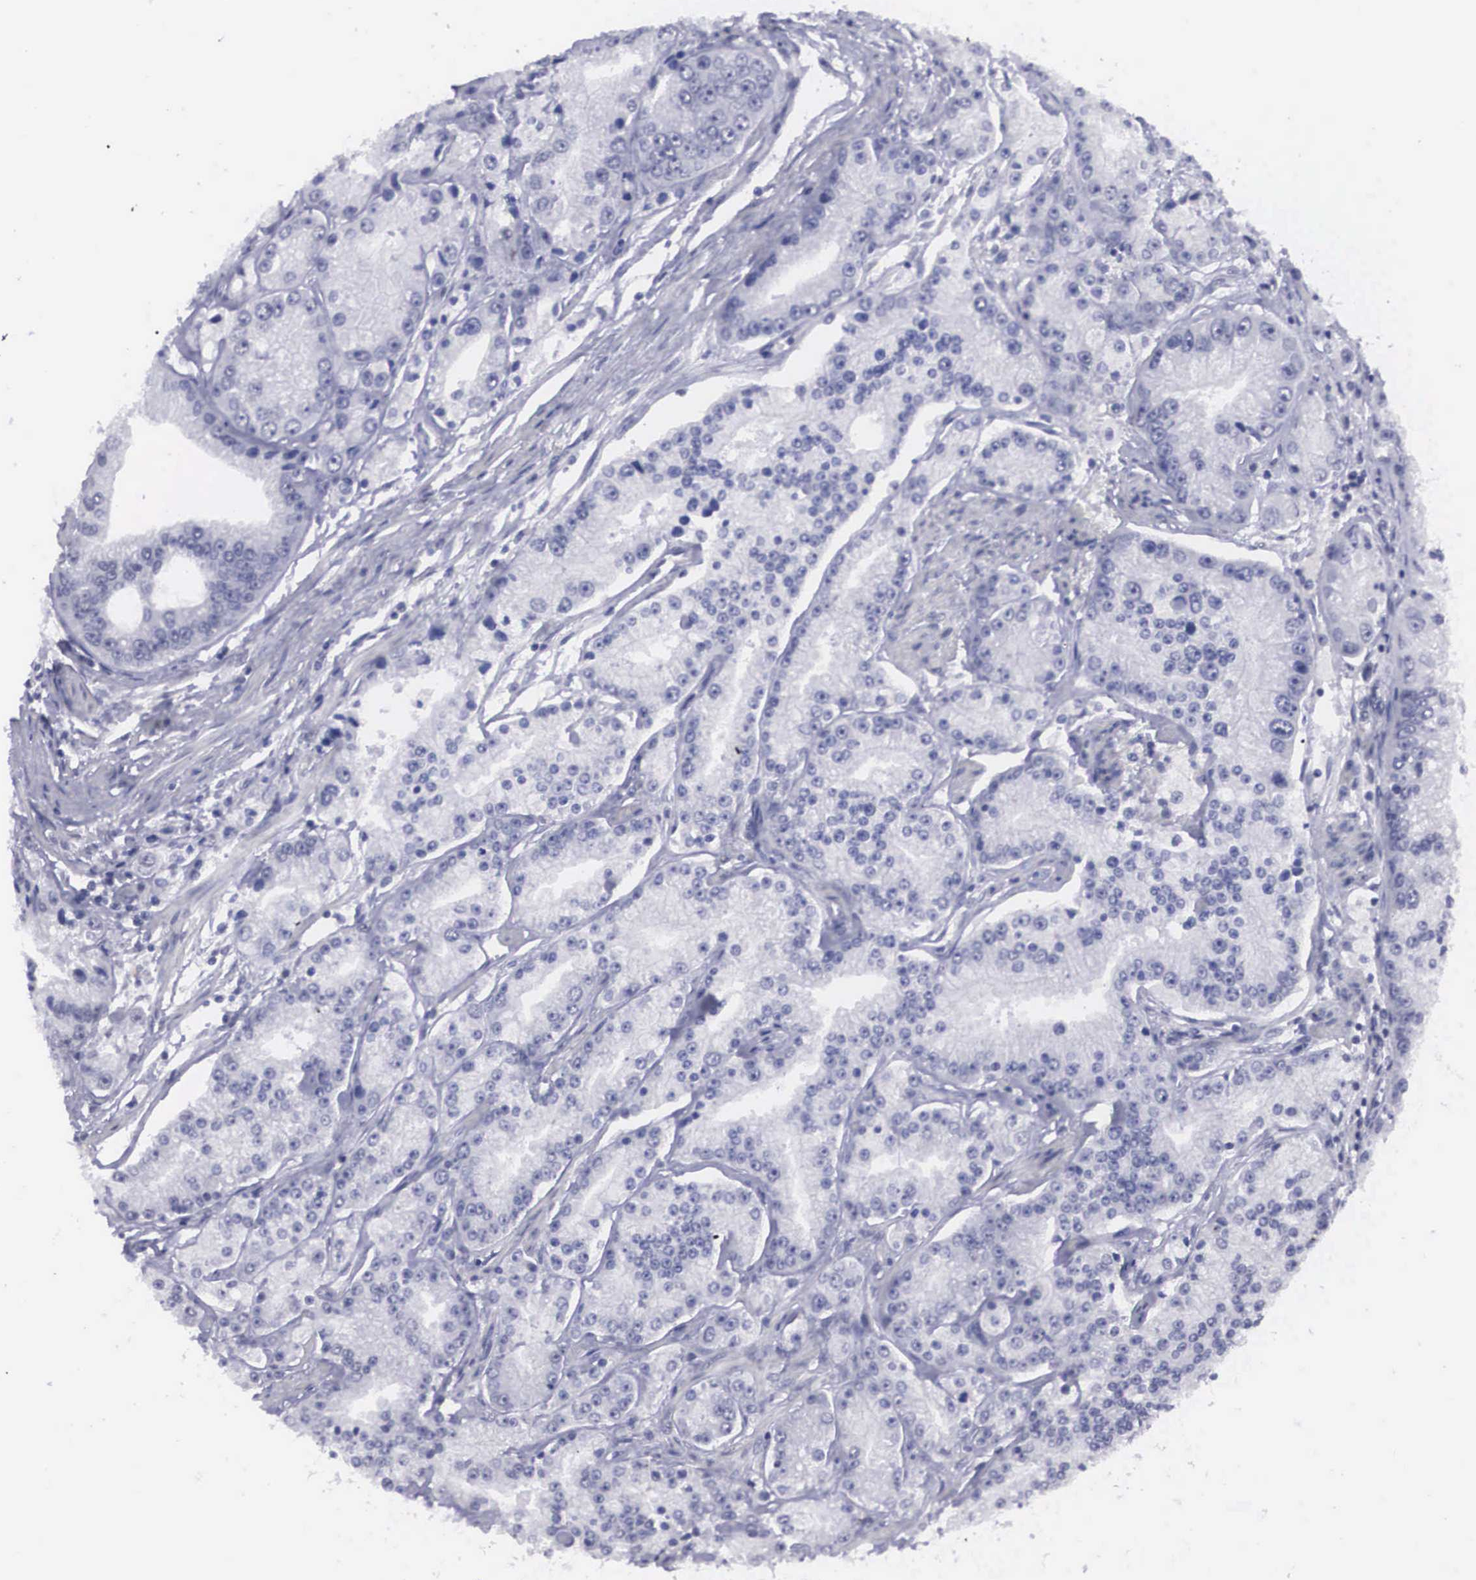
{"staining": {"intensity": "negative", "quantity": "none", "location": "none"}, "tissue": "prostate cancer", "cell_type": "Tumor cells", "image_type": "cancer", "snomed": [{"axis": "morphology", "description": "Adenocarcinoma, Medium grade"}, {"axis": "topography", "description": "Prostate"}], "caption": "IHC of human prostate cancer (medium-grade adenocarcinoma) reveals no positivity in tumor cells.", "gene": "C22orf31", "patient": {"sex": "male", "age": 72}}